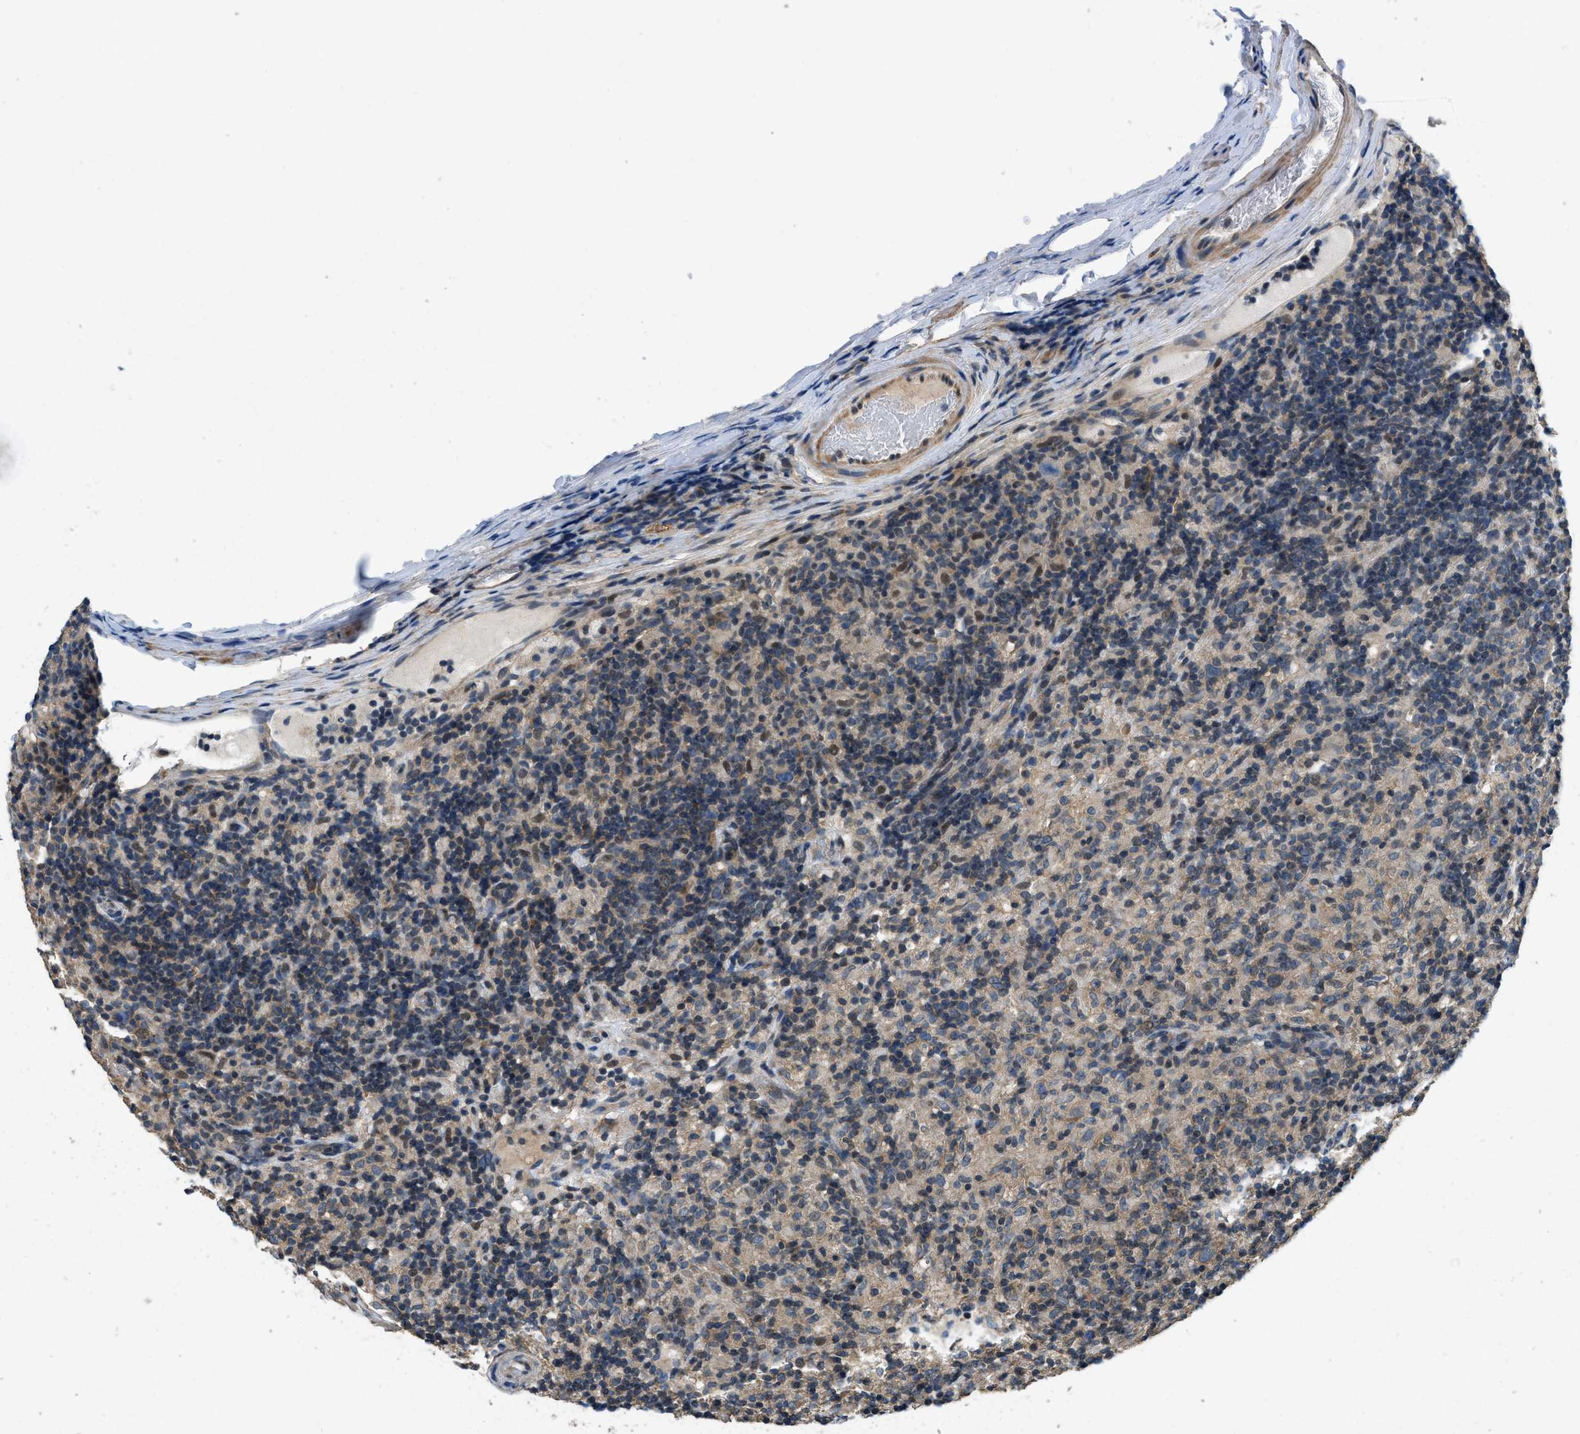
{"staining": {"intensity": "weak", "quantity": "25%-75%", "location": "cytoplasmic/membranous"}, "tissue": "lymphoma", "cell_type": "Tumor cells", "image_type": "cancer", "snomed": [{"axis": "morphology", "description": "Hodgkin's disease, NOS"}, {"axis": "topography", "description": "Lymph node"}], "caption": "Hodgkin's disease stained with a protein marker demonstrates weak staining in tumor cells.", "gene": "SSH2", "patient": {"sex": "male", "age": 70}}